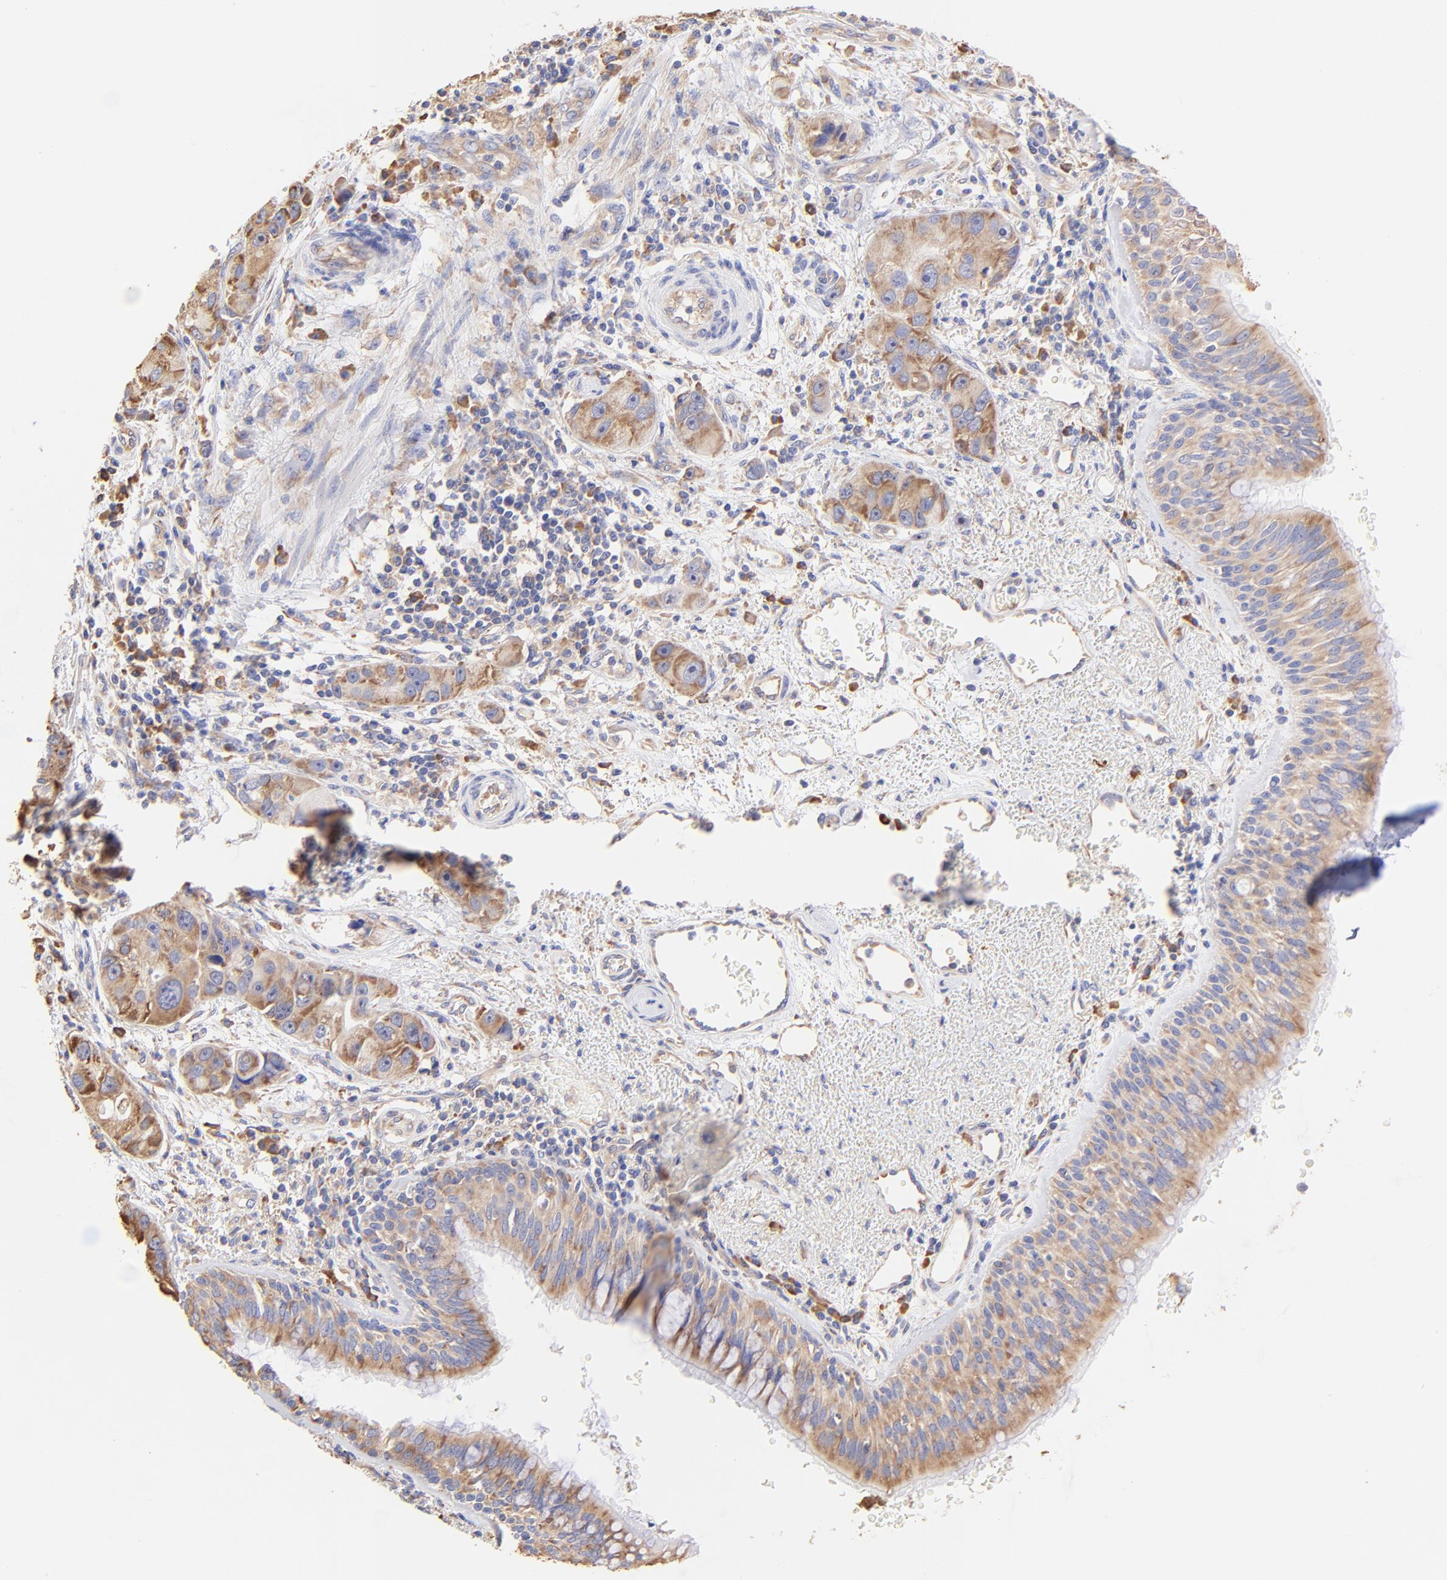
{"staining": {"intensity": "moderate", "quantity": ">75%", "location": "cytoplasmic/membranous"}, "tissue": "bronchus", "cell_type": "Respiratory epithelial cells", "image_type": "normal", "snomed": [{"axis": "morphology", "description": "Normal tissue, NOS"}, {"axis": "morphology", "description": "Adenocarcinoma, NOS"}, {"axis": "morphology", "description": "Adenocarcinoma, metastatic, NOS"}, {"axis": "topography", "description": "Lymph node"}, {"axis": "topography", "description": "Bronchus"}, {"axis": "topography", "description": "Lung"}], "caption": "Immunohistochemistry photomicrograph of unremarkable bronchus: bronchus stained using IHC displays medium levels of moderate protein expression localized specifically in the cytoplasmic/membranous of respiratory epithelial cells, appearing as a cytoplasmic/membranous brown color.", "gene": "RPL30", "patient": {"sex": "female", "age": 54}}